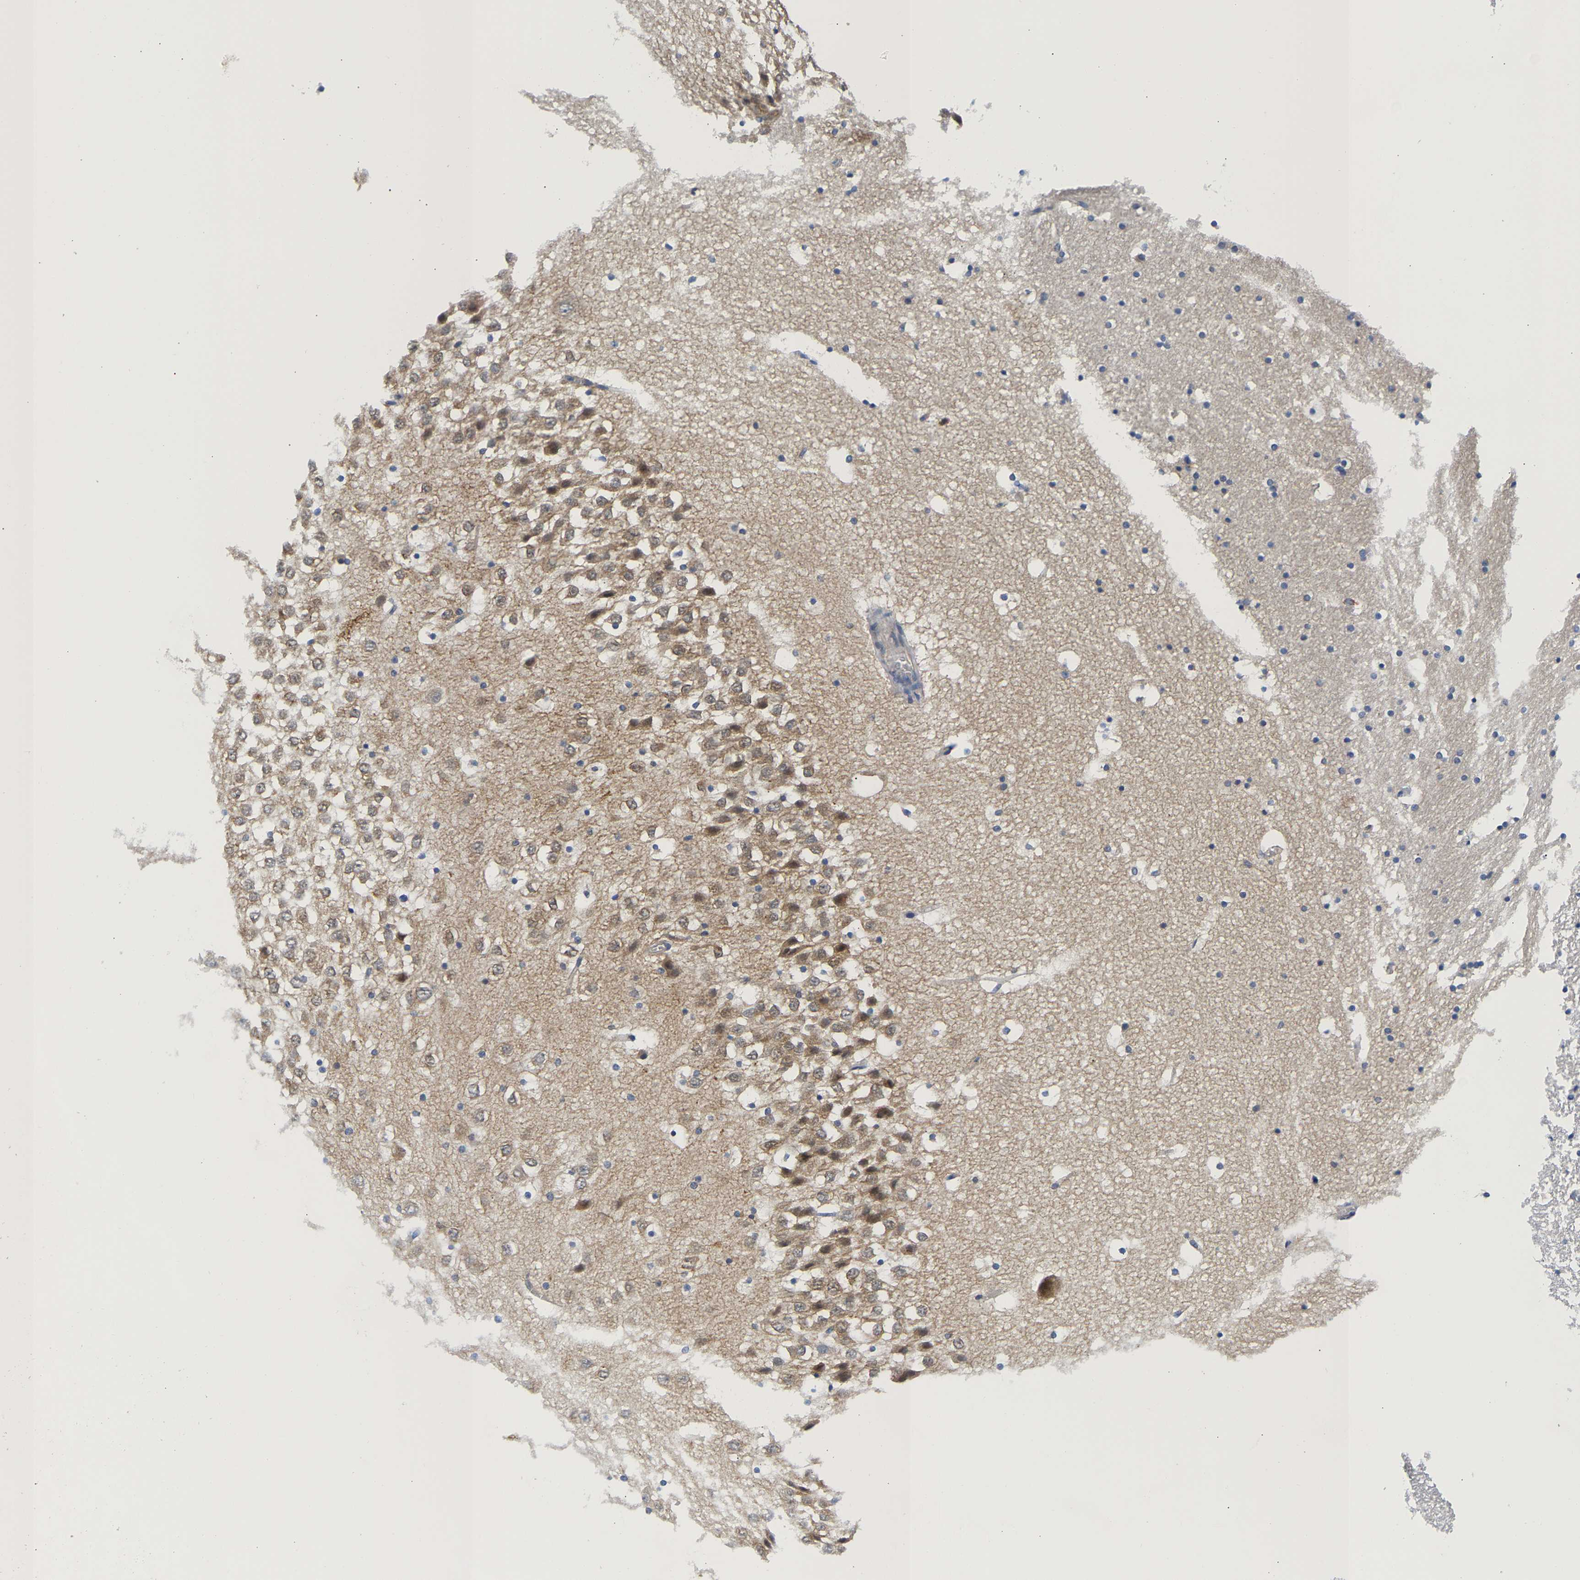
{"staining": {"intensity": "negative", "quantity": "none", "location": "none"}, "tissue": "hippocampus", "cell_type": "Glial cells", "image_type": "normal", "snomed": [{"axis": "morphology", "description": "Normal tissue, NOS"}, {"axis": "topography", "description": "Hippocampus"}], "caption": "Glial cells are negative for brown protein staining in normal hippocampus. (DAB (3,3'-diaminobenzidine) IHC, high magnification).", "gene": "CCDC6", "patient": {"sex": "male", "age": 45}}